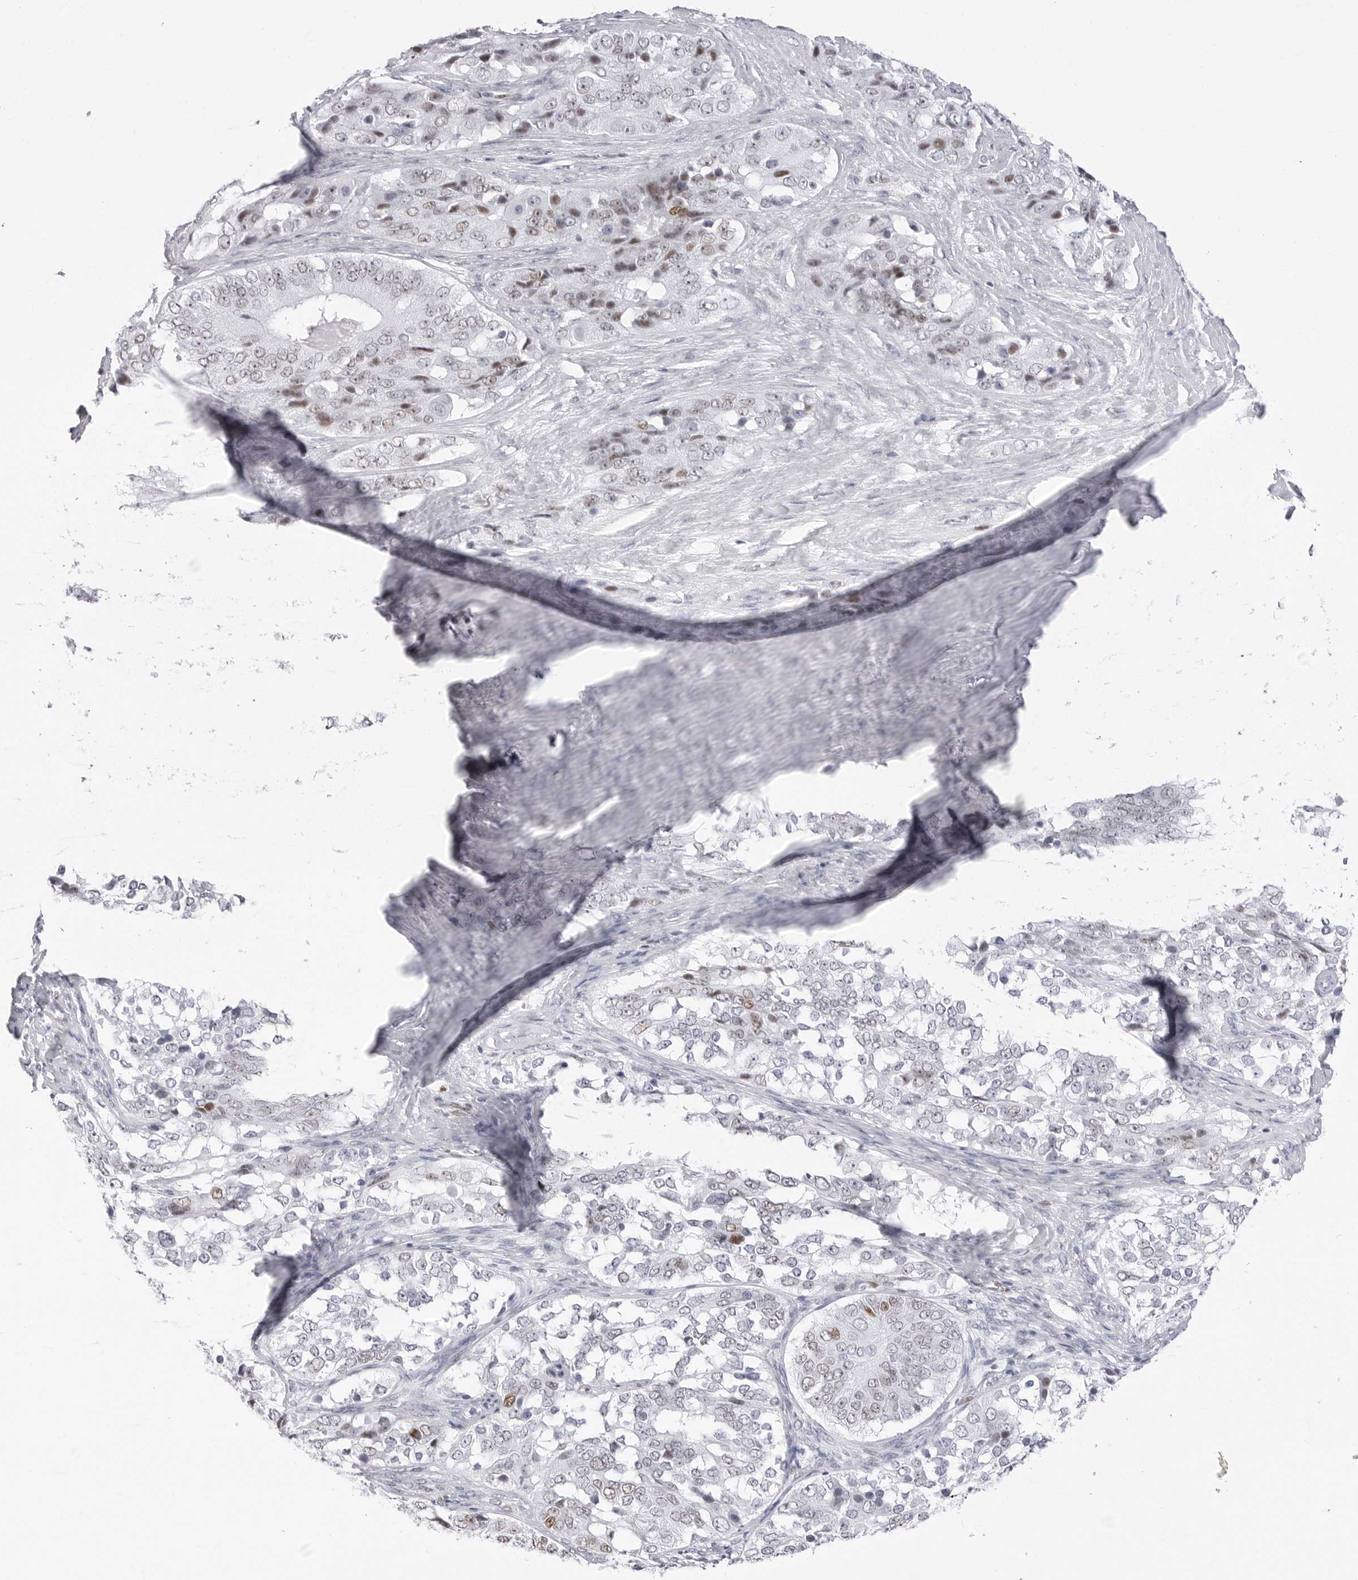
{"staining": {"intensity": "moderate", "quantity": "<25%", "location": "nuclear"}, "tissue": "ovarian cancer", "cell_type": "Tumor cells", "image_type": "cancer", "snomed": [{"axis": "morphology", "description": "Carcinoma, endometroid"}, {"axis": "topography", "description": "Ovary"}], "caption": "Immunohistochemical staining of ovarian cancer (endometroid carcinoma) exhibits moderate nuclear protein staining in about <25% of tumor cells. (DAB (3,3'-diaminobenzidine) IHC, brown staining for protein, blue staining for nuclei).", "gene": "NASP", "patient": {"sex": "female", "age": 51}}